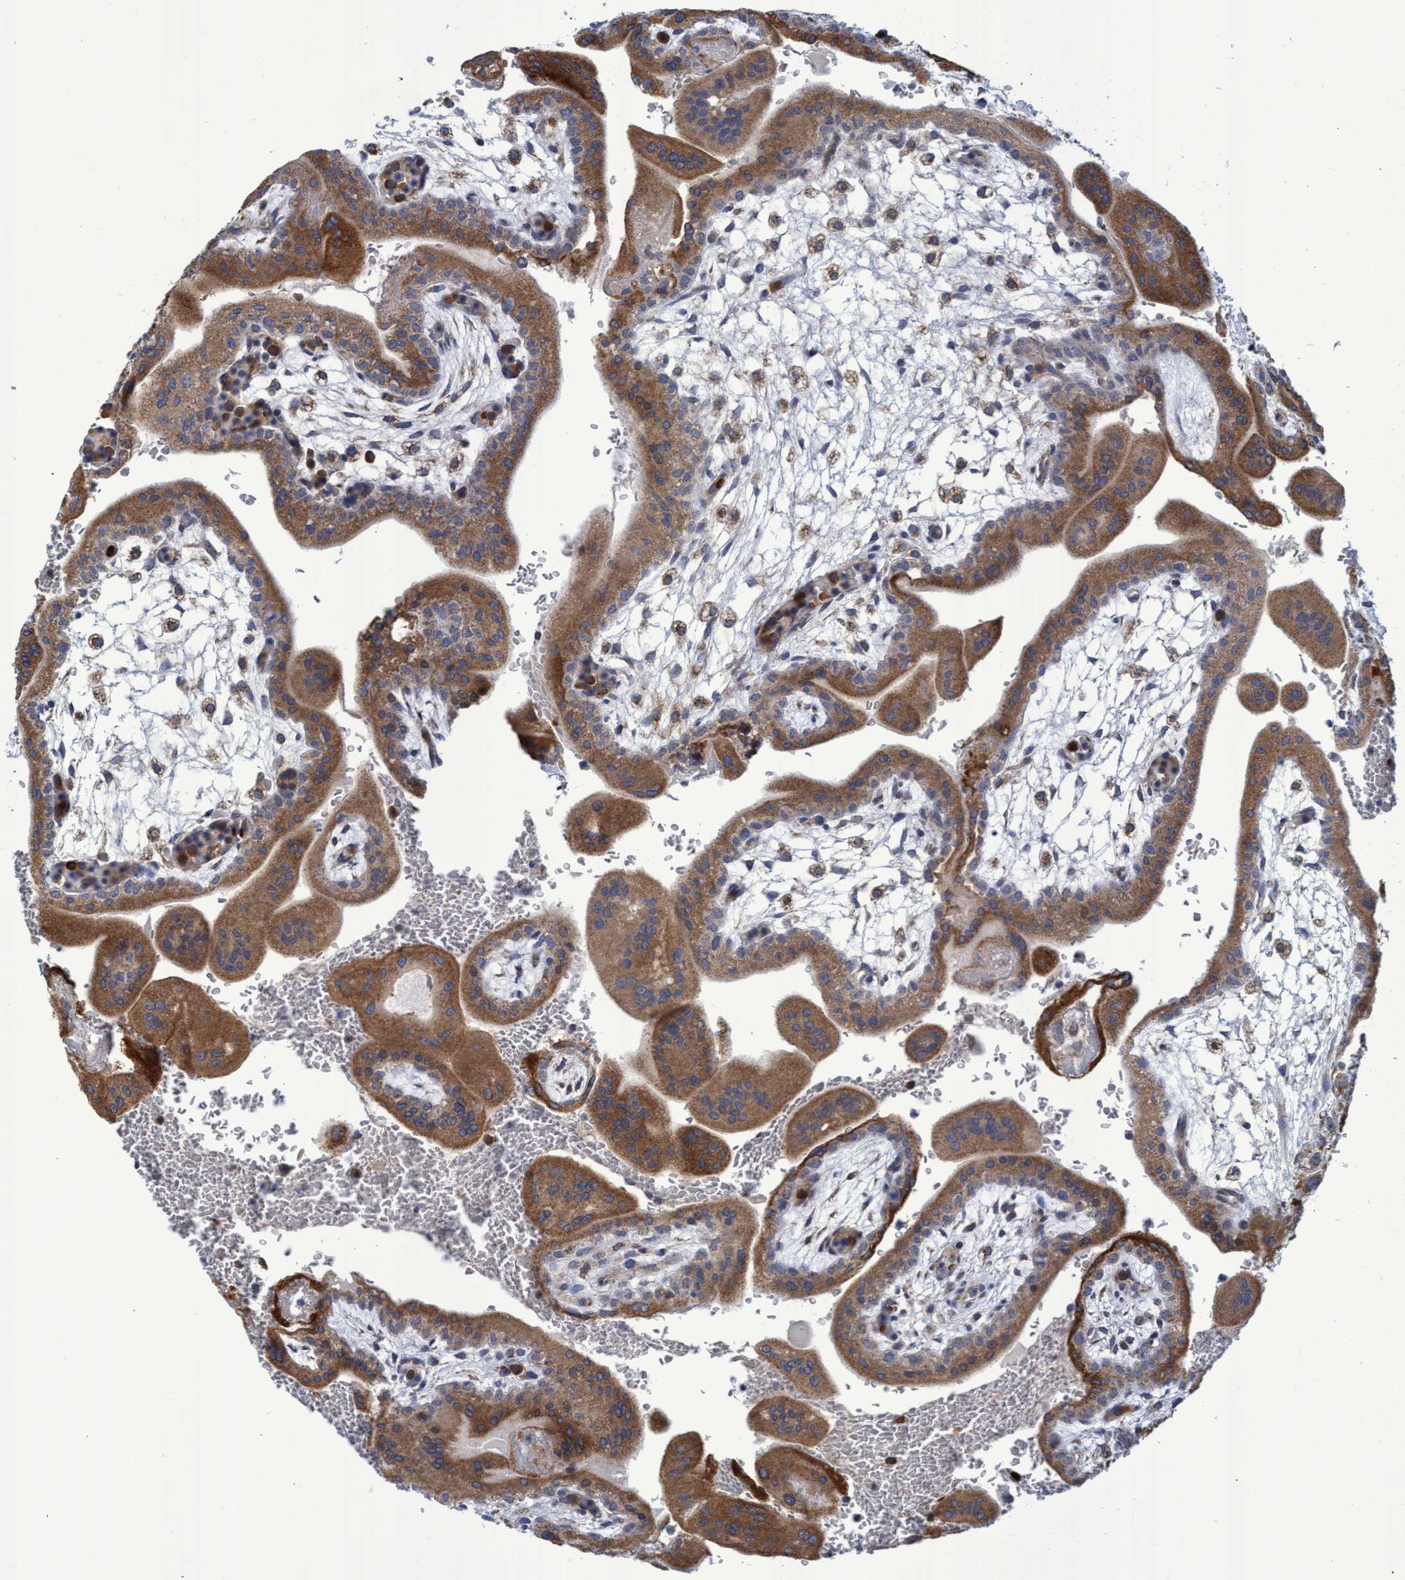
{"staining": {"intensity": "moderate", "quantity": ">75%", "location": "cytoplasmic/membranous"}, "tissue": "placenta", "cell_type": "Trophoblastic cells", "image_type": "normal", "snomed": [{"axis": "morphology", "description": "Normal tissue, NOS"}, {"axis": "topography", "description": "Placenta"}], "caption": "Moderate cytoplasmic/membranous positivity for a protein is present in about >75% of trophoblastic cells of benign placenta using IHC.", "gene": "NAT16", "patient": {"sex": "female", "age": 35}}